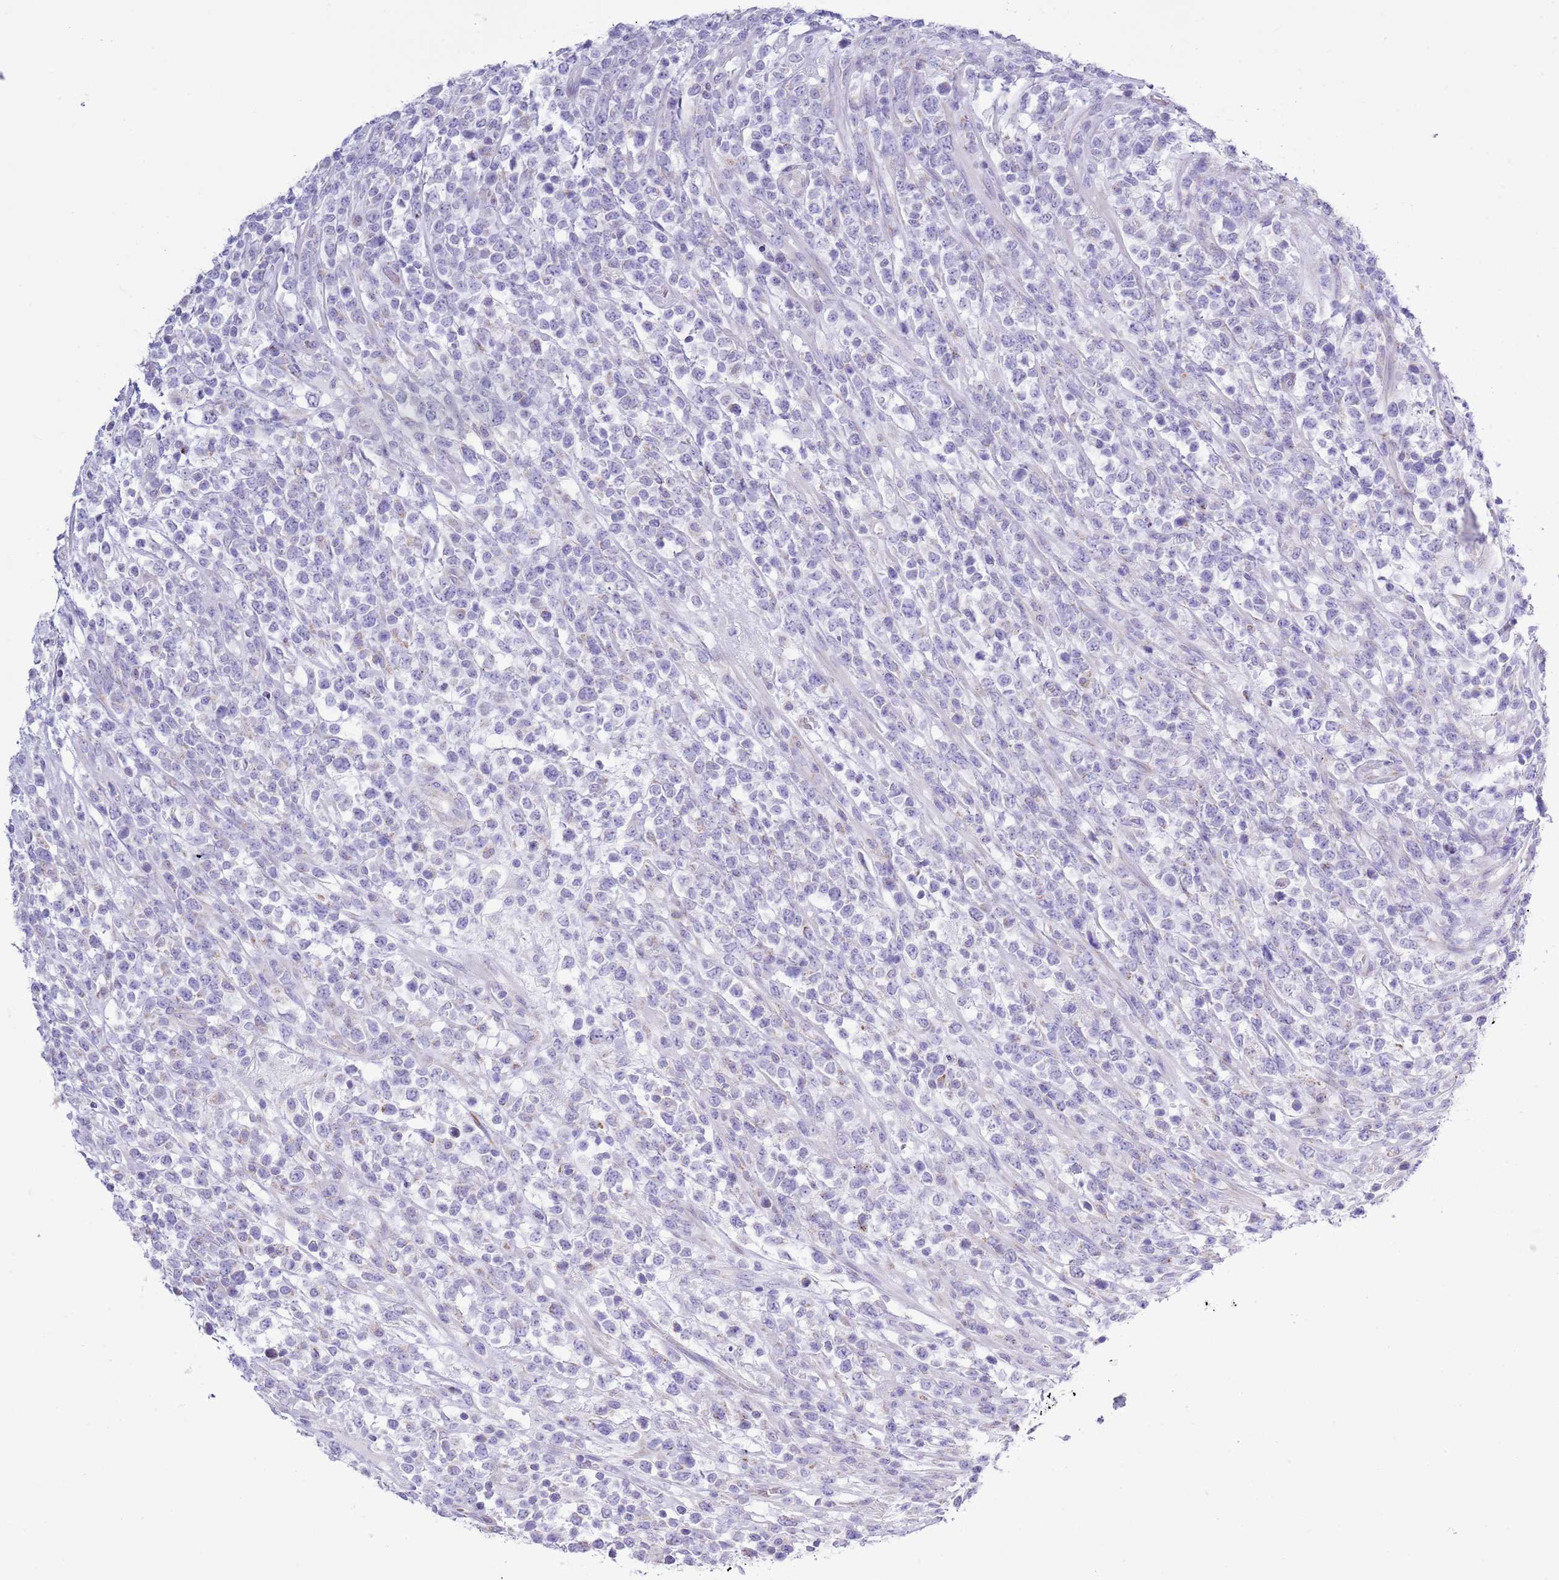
{"staining": {"intensity": "negative", "quantity": "none", "location": "none"}, "tissue": "lymphoma", "cell_type": "Tumor cells", "image_type": "cancer", "snomed": [{"axis": "morphology", "description": "Malignant lymphoma, non-Hodgkin's type, High grade"}, {"axis": "topography", "description": "Colon"}], "caption": "DAB immunohistochemical staining of human lymphoma demonstrates no significant staining in tumor cells.", "gene": "MOCOS", "patient": {"sex": "female", "age": 53}}